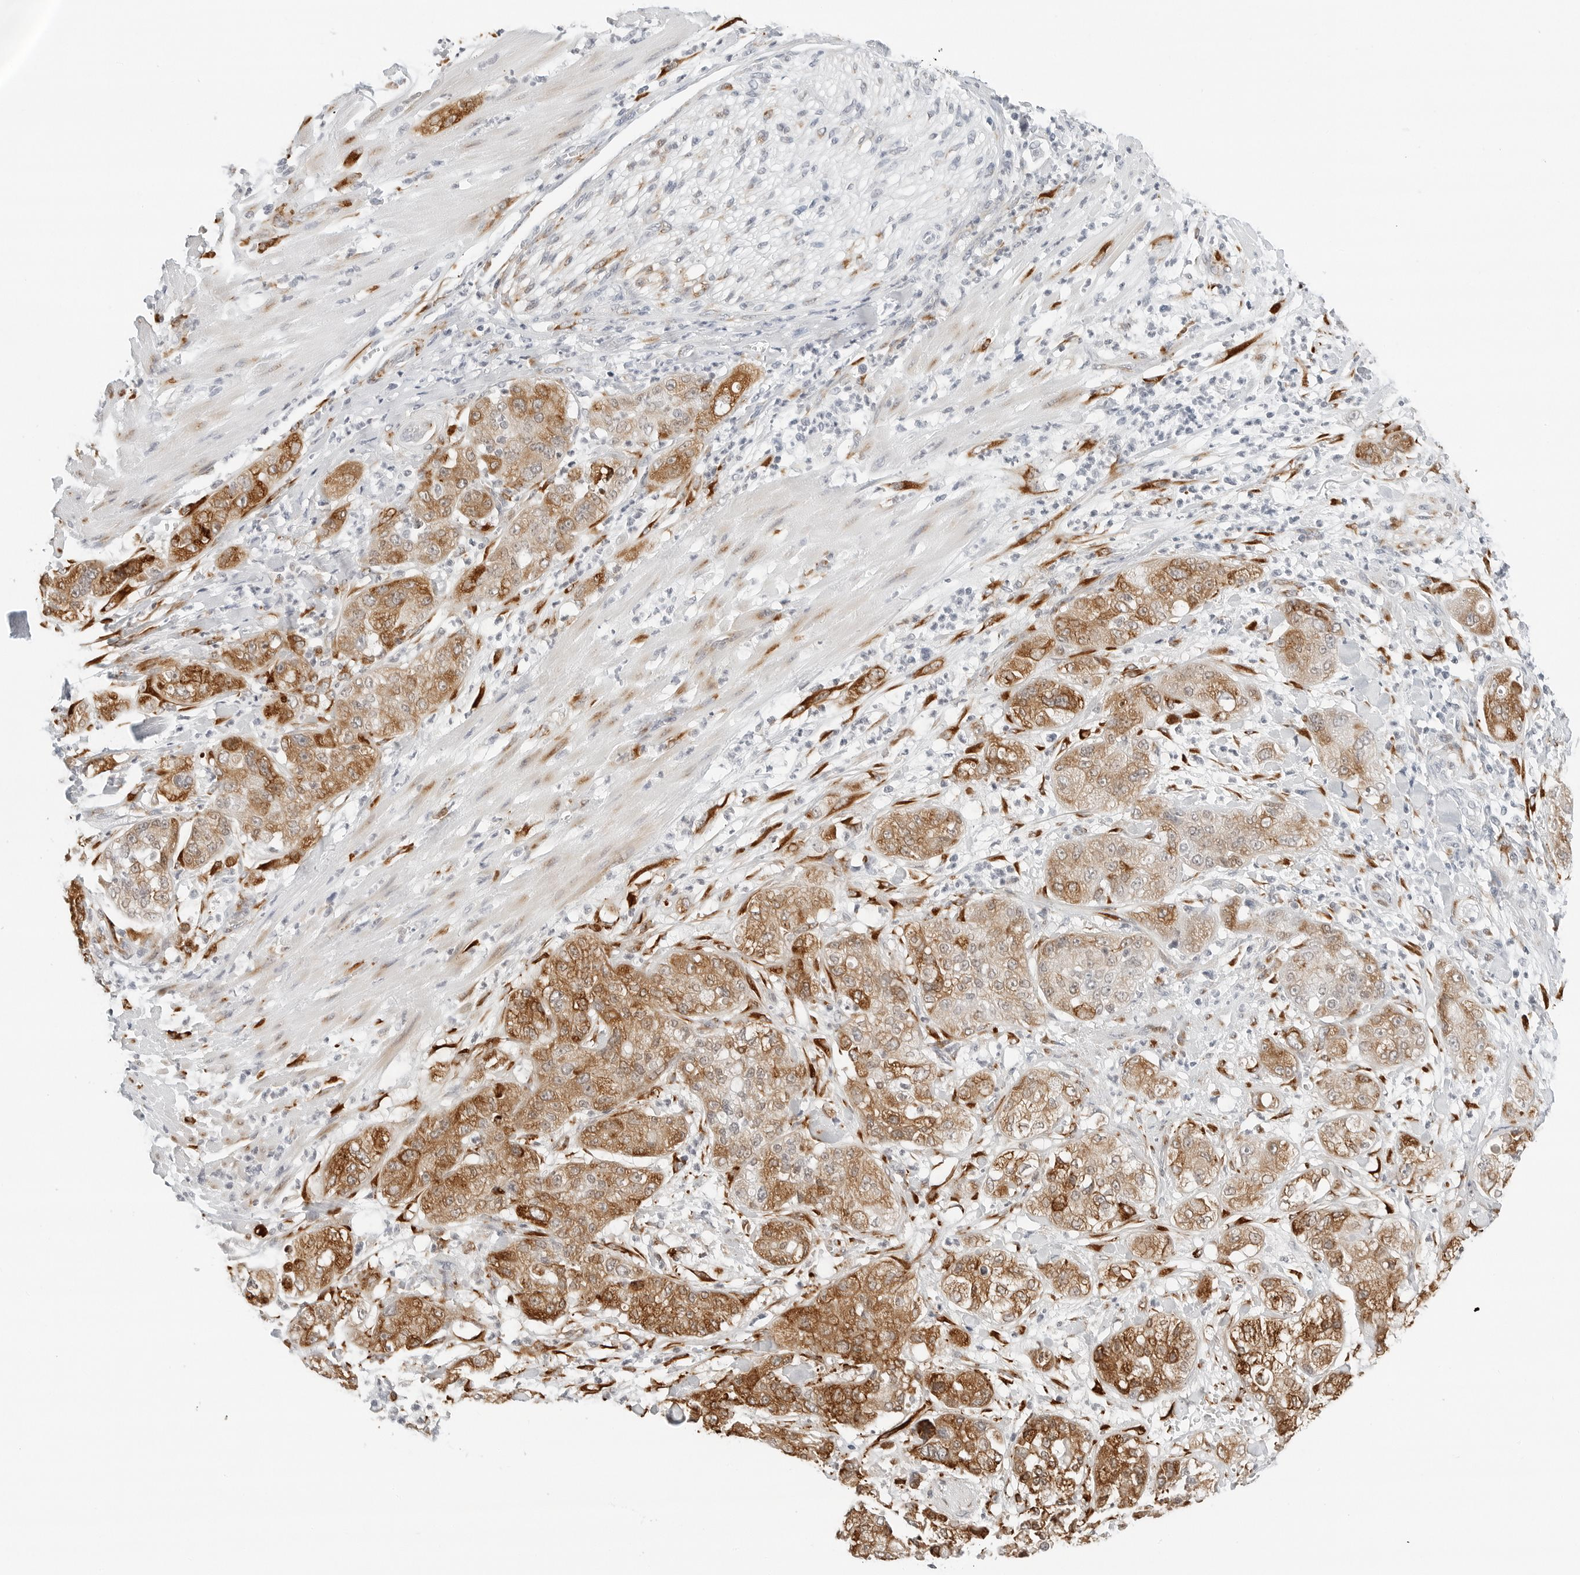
{"staining": {"intensity": "moderate", "quantity": ">75%", "location": "cytoplasmic/membranous,nuclear"}, "tissue": "pancreatic cancer", "cell_type": "Tumor cells", "image_type": "cancer", "snomed": [{"axis": "morphology", "description": "Adenocarcinoma, NOS"}, {"axis": "topography", "description": "Pancreas"}], "caption": "A brown stain labels moderate cytoplasmic/membranous and nuclear staining of a protein in pancreatic cancer (adenocarcinoma) tumor cells.", "gene": "P4HA2", "patient": {"sex": "female", "age": 78}}